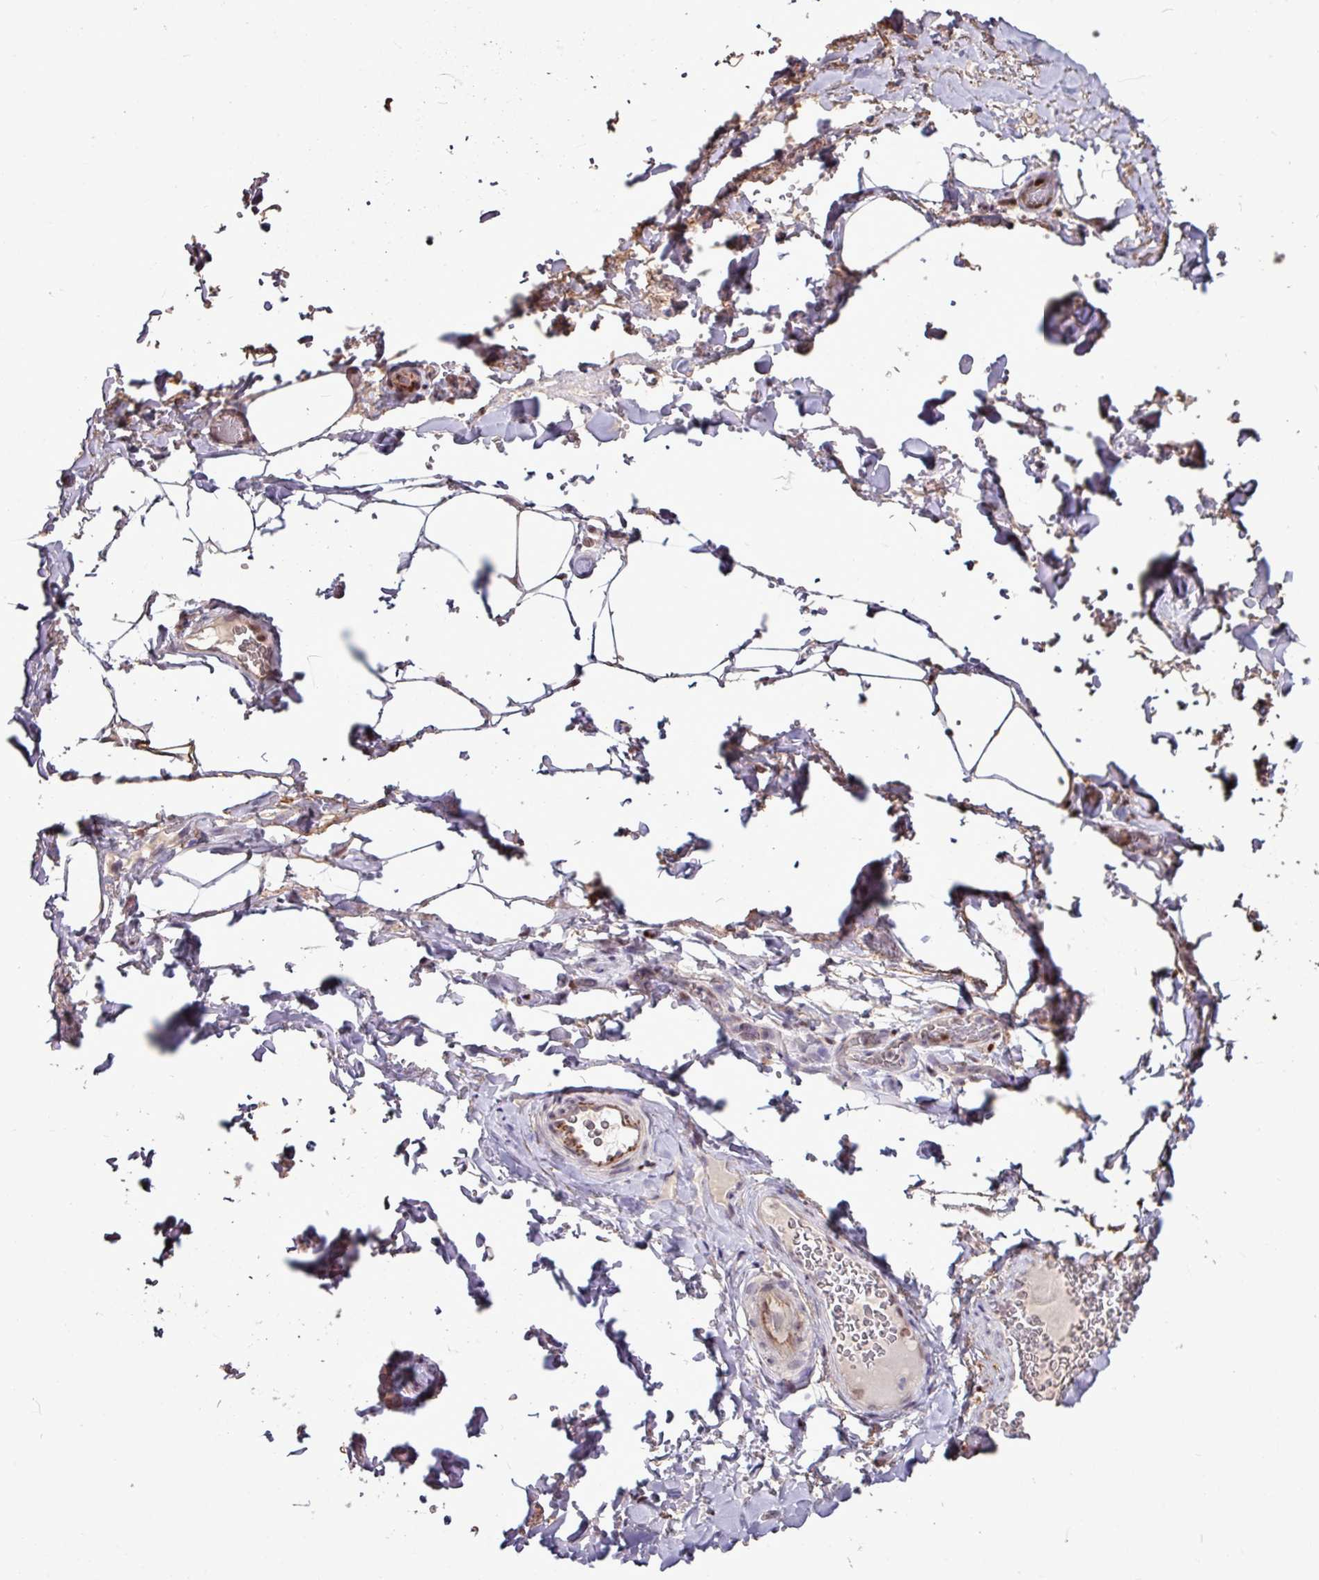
{"staining": {"intensity": "negative", "quantity": "none", "location": "none"}, "tissue": "adipose tissue", "cell_type": "Adipocytes", "image_type": "normal", "snomed": [{"axis": "morphology", "description": "Normal tissue, NOS"}, {"axis": "topography", "description": "Rectum"}, {"axis": "topography", "description": "Peripheral nerve tissue"}], "caption": "Histopathology image shows no protein staining in adipocytes of benign adipose tissue.", "gene": "SKIC2", "patient": {"sex": "female", "age": 69}}